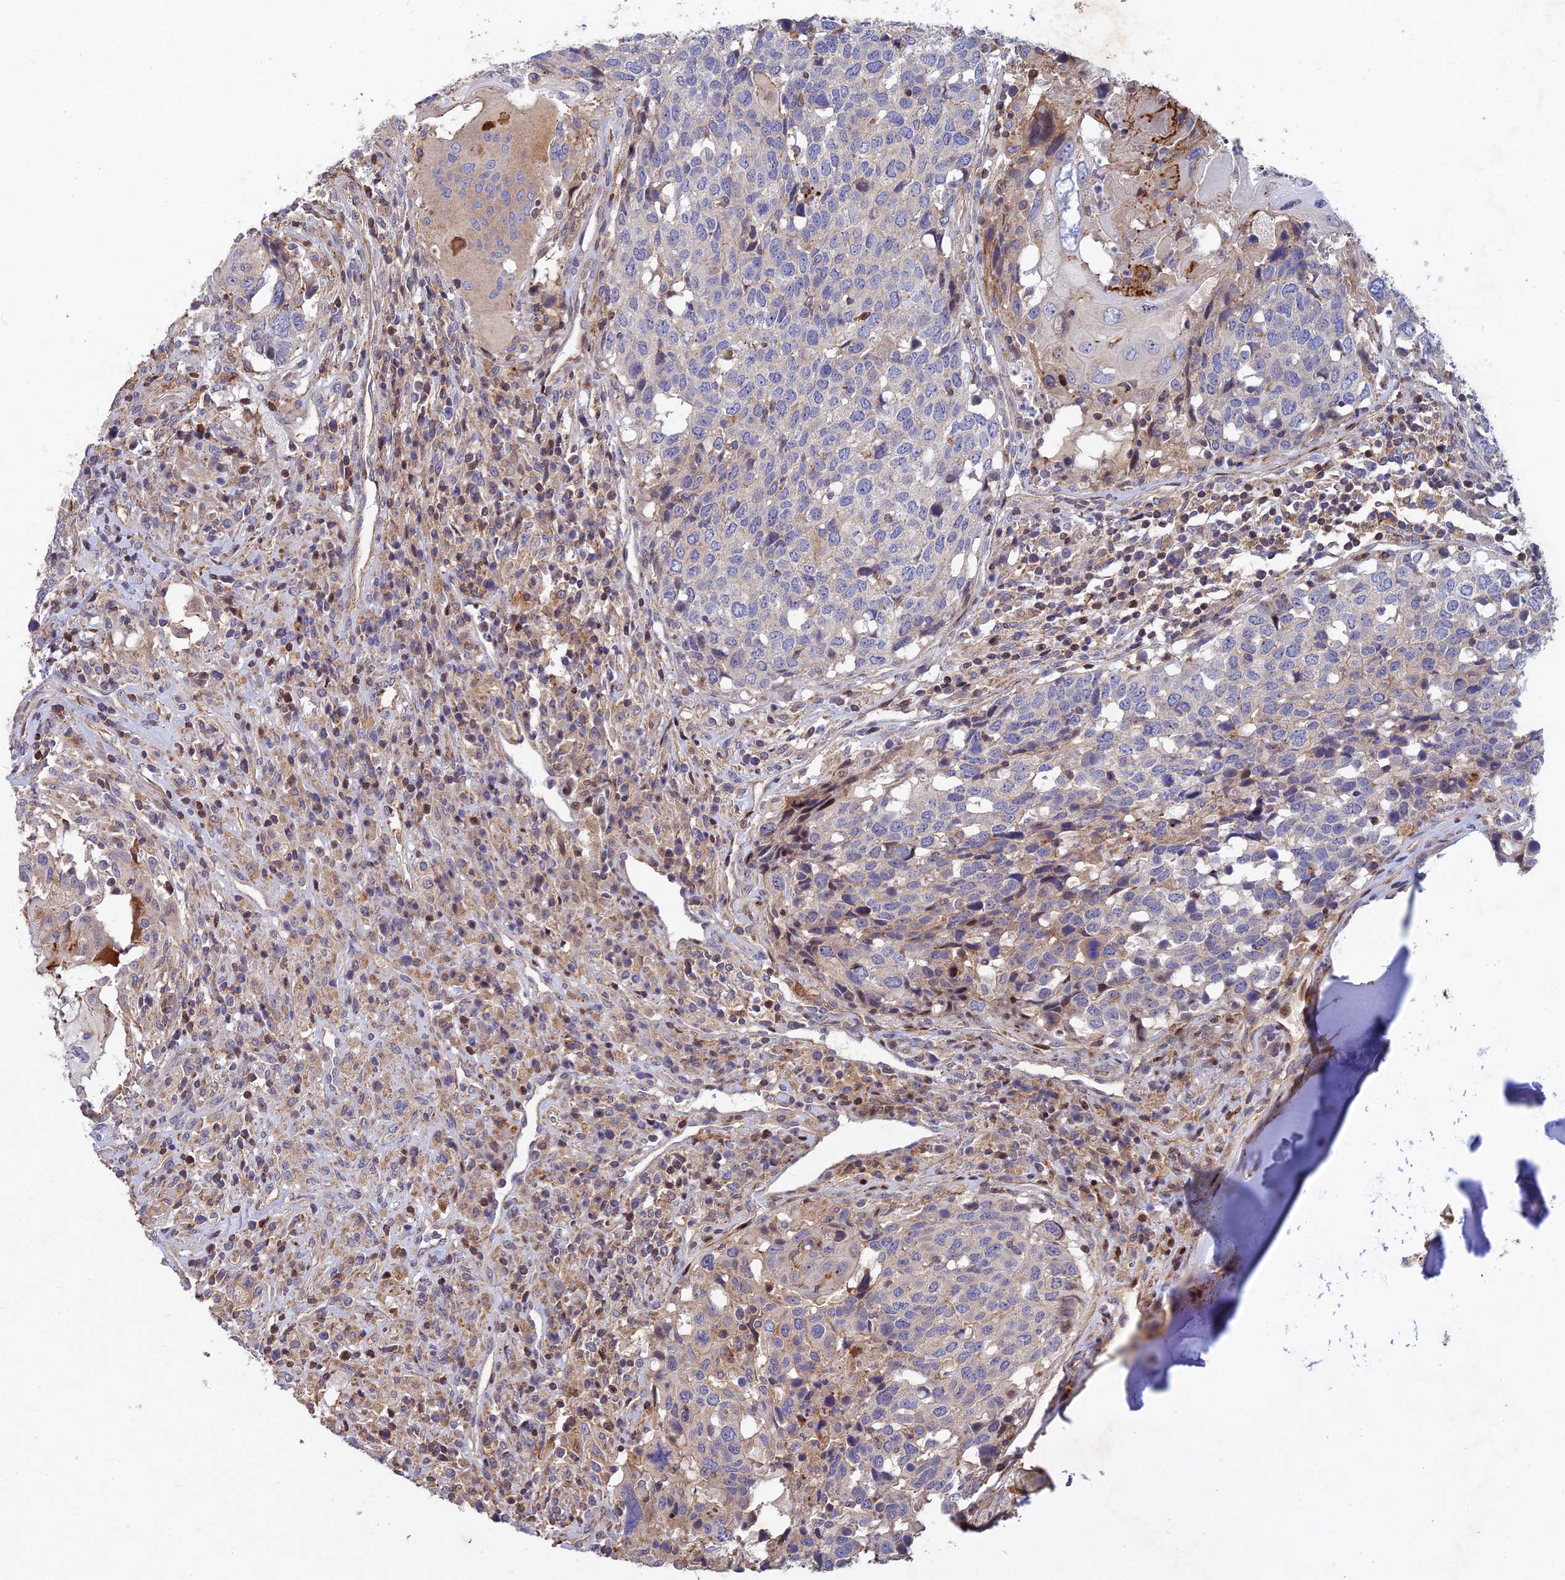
{"staining": {"intensity": "negative", "quantity": "none", "location": "none"}, "tissue": "head and neck cancer", "cell_type": "Tumor cells", "image_type": "cancer", "snomed": [{"axis": "morphology", "description": "Squamous cell carcinoma, NOS"}, {"axis": "topography", "description": "Head-Neck"}], "caption": "Squamous cell carcinoma (head and neck) was stained to show a protein in brown. There is no significant positivity in tumor cells.", "gene": "RELCH", "patient": {"sex": "male", "age": 66}}